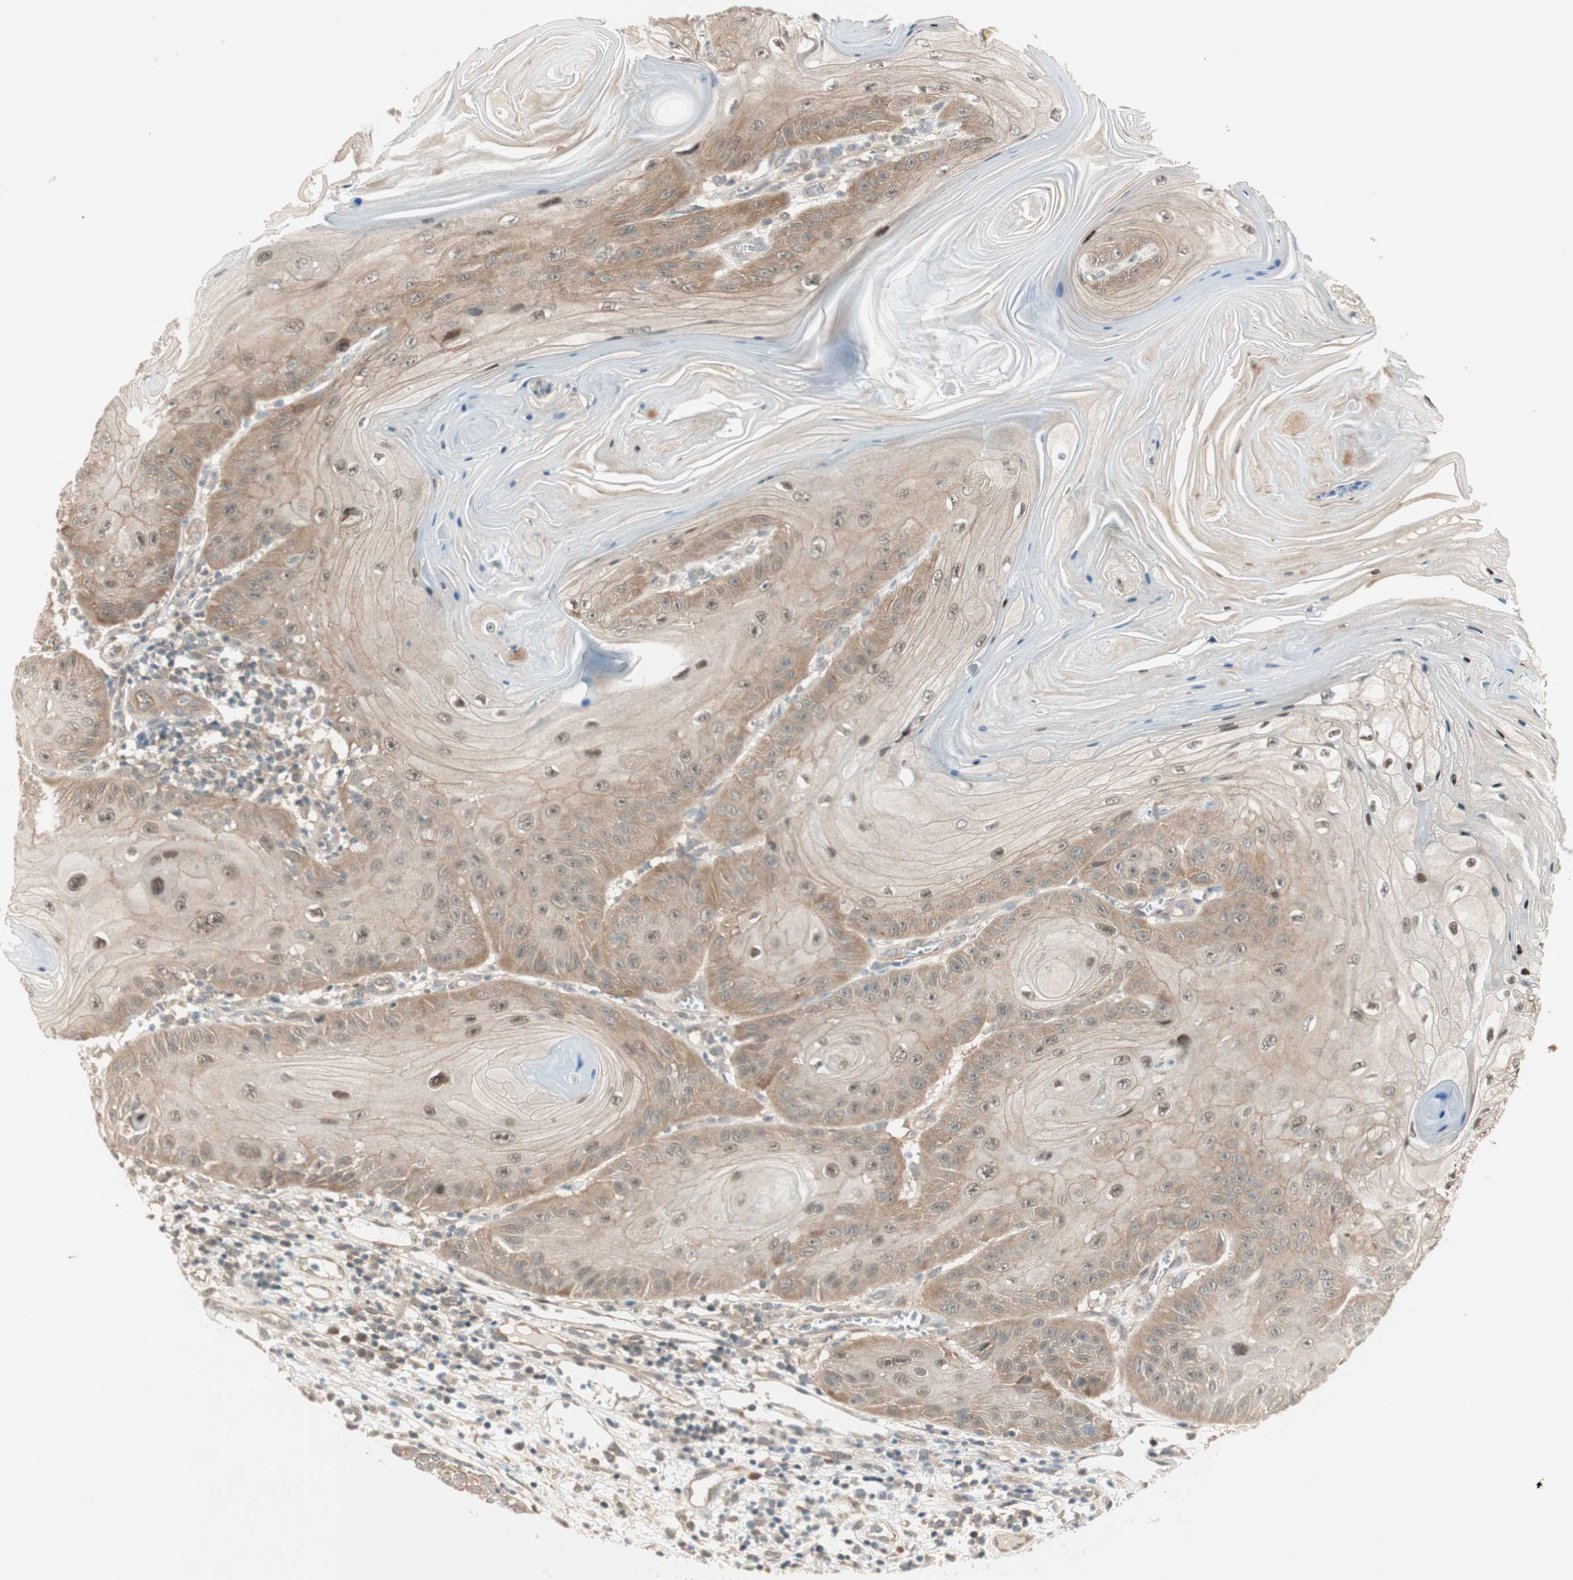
{"staining": {"intensity": "moderate", "quantity": "25%-75%", "location": "cytoplasmic/membranous,nuclear"}, "tissue": "skin cancer", "cell_type": "Tumor cells", "image_type": "cancer", "snomed": [{"axis": "morphology", "description": "Squamous cell carcinoma, NOS"}, {"axis": "topography", "description": "Skin"}], "caption": "High-power microscopy captured an immunohistochemistry (IHC) histopathology image of skin cancer (squamous cell carcinoma), revealing moderate cytoplasmic/membranous and nuclear staining in approximately 25%-75% of tumor cells.", "gene": "PSMD8", "patient": {"sex": "female", "age": 78}}